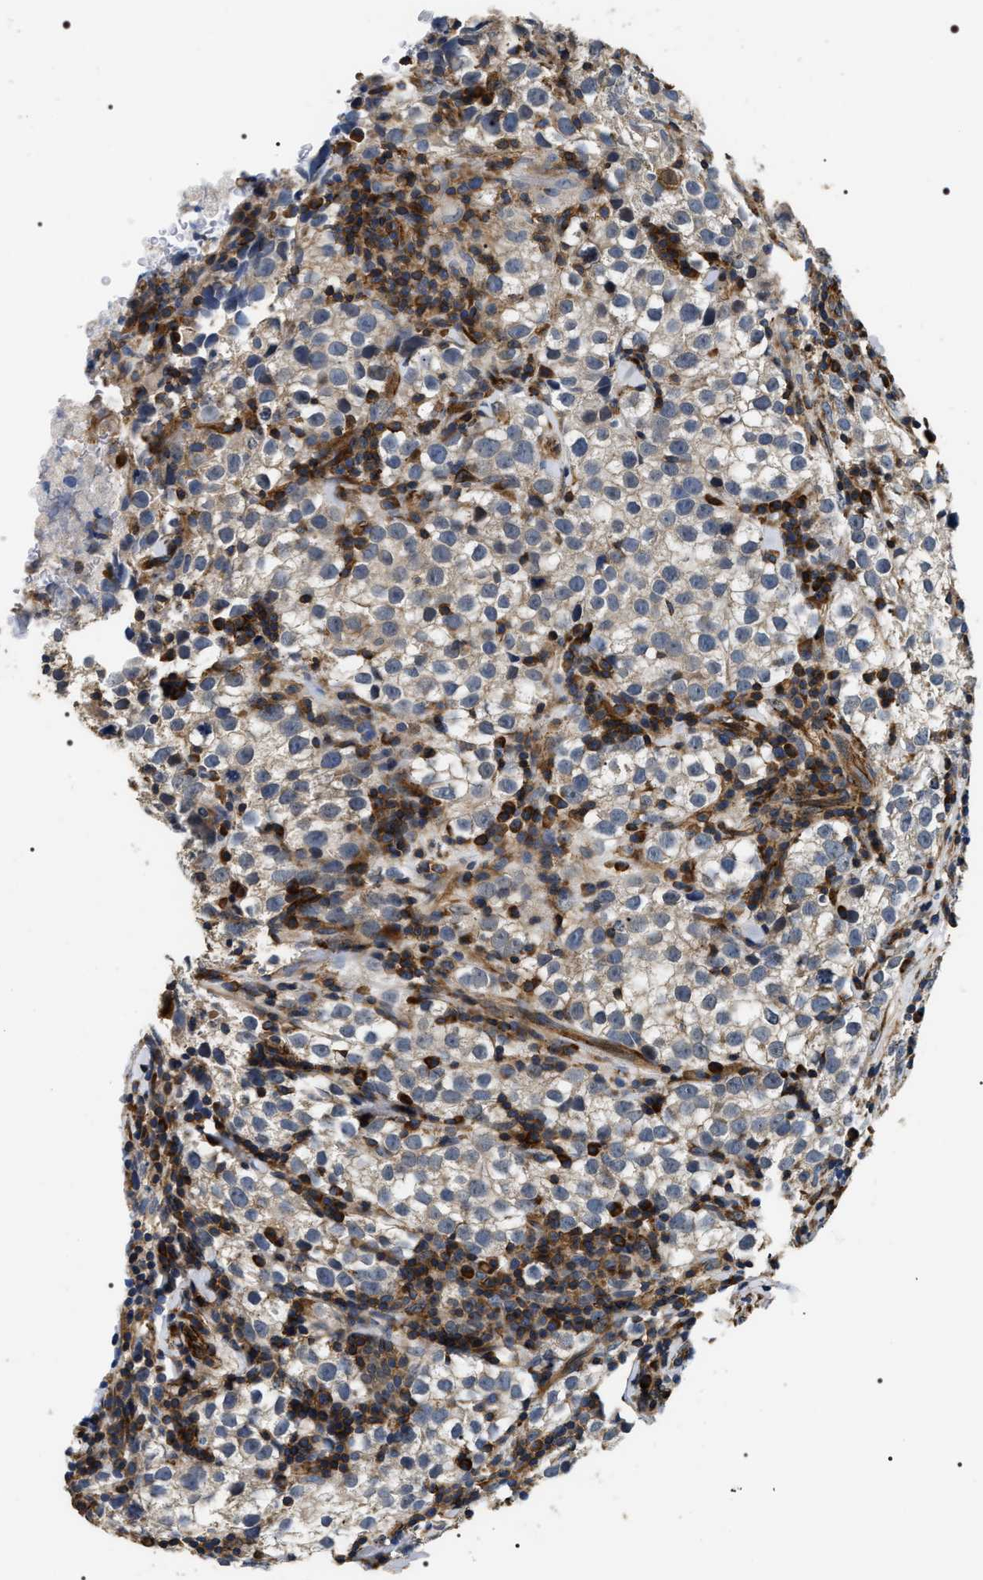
{"staining": {"intensity": "negative", "quantity": "none", "location": "none"}, "tissue": "testis cancer", "cell_type": "Tumor cells", "image_type": "cancer", "snomed": [{"axis": "morphology", "description": "Seminoma, NOS"}, {"axis": "morphology", "description": "Carcinoma, Embryonal, NOS"}, {"axis": "topography", "description": "Testis"}], "caption": "The micrograph demonstrates no staining of tumor cells in testis cancer.", "gene": "ZC3HAV1L", "patient": {"sex": "male", "age": 36}}